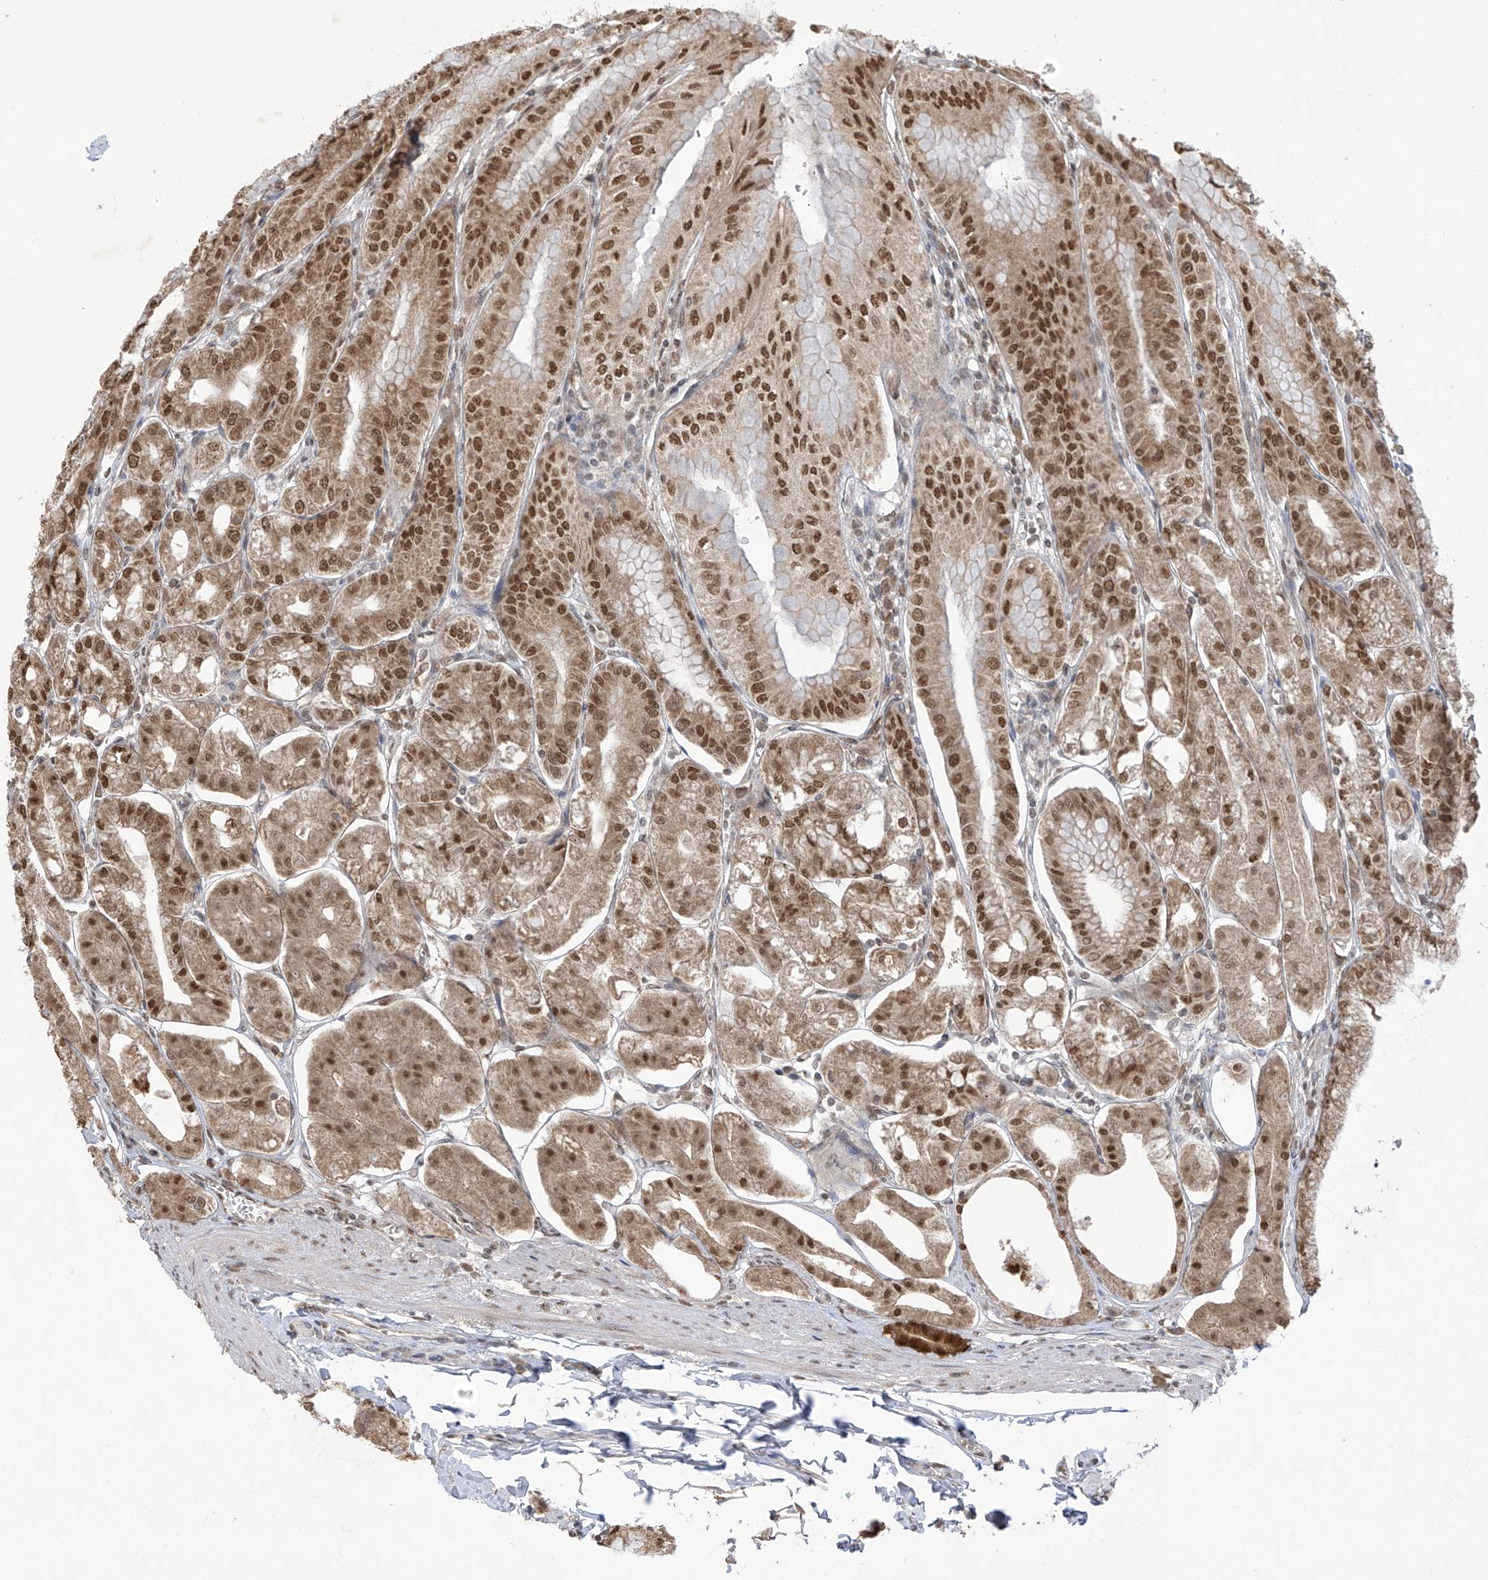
{"staining": {"intensity": "moderate", "quantity": ">75%", "location": "nuclear"}, "tissue": "stomach", "cell_type": "Glandular cells", "image_type": "normal", "snomed": [{"axis": "morphology", "description": "Normal tissue, NOS"}, {"axis": "topography", "description": "Stomach, lower"}], "caption": "IHC staining of unremarkable stomach, which reveals medium levels of moderate nuclear staining in about >75% of glandular cells indicating moderate nuclear protein positivity. The staining was performed using DAB (brown) for protein detection and nuclei were counterstained in hematoxylin (blue).", "gene": "LCOR", "patient": {"sex": "male", "age": 71}}